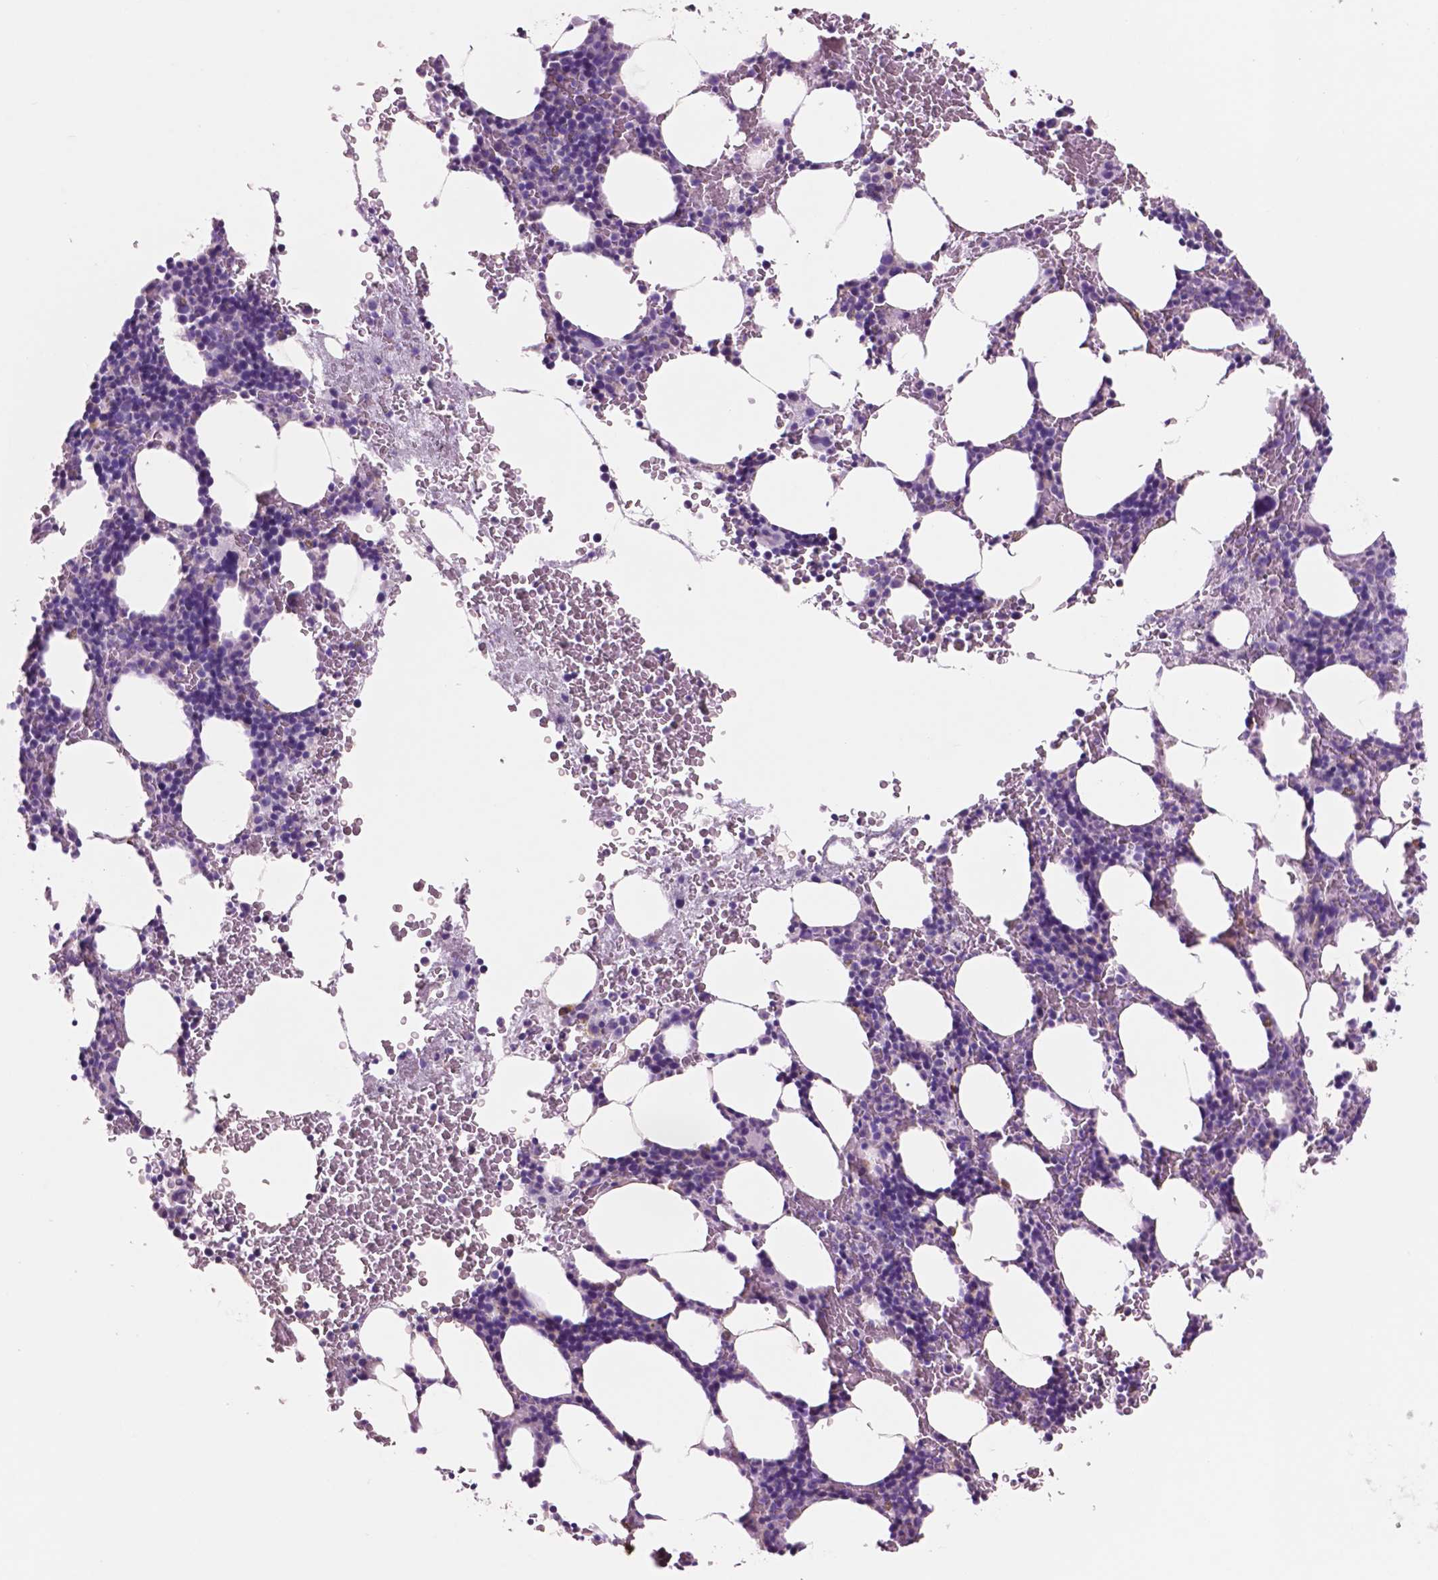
{"staining": {"intensity": "negative", "quantity": "none", "location": "none"}, "tissue": "bone marrow", "cell_type": "Hematopoietic cells", "image_type": "normal", "snomed": [{"axis": "morphology", "description": "Normal tissue, NOS"}, {"axis": "topography", "description": "Bone marrow"}], "caption": "DAB immunohistochemical staining of benign bone marrow reveals no significant positivity in hematopoietic cells.", "gene": "IDO1", "patient": {"sex": "male", "age": 77}}